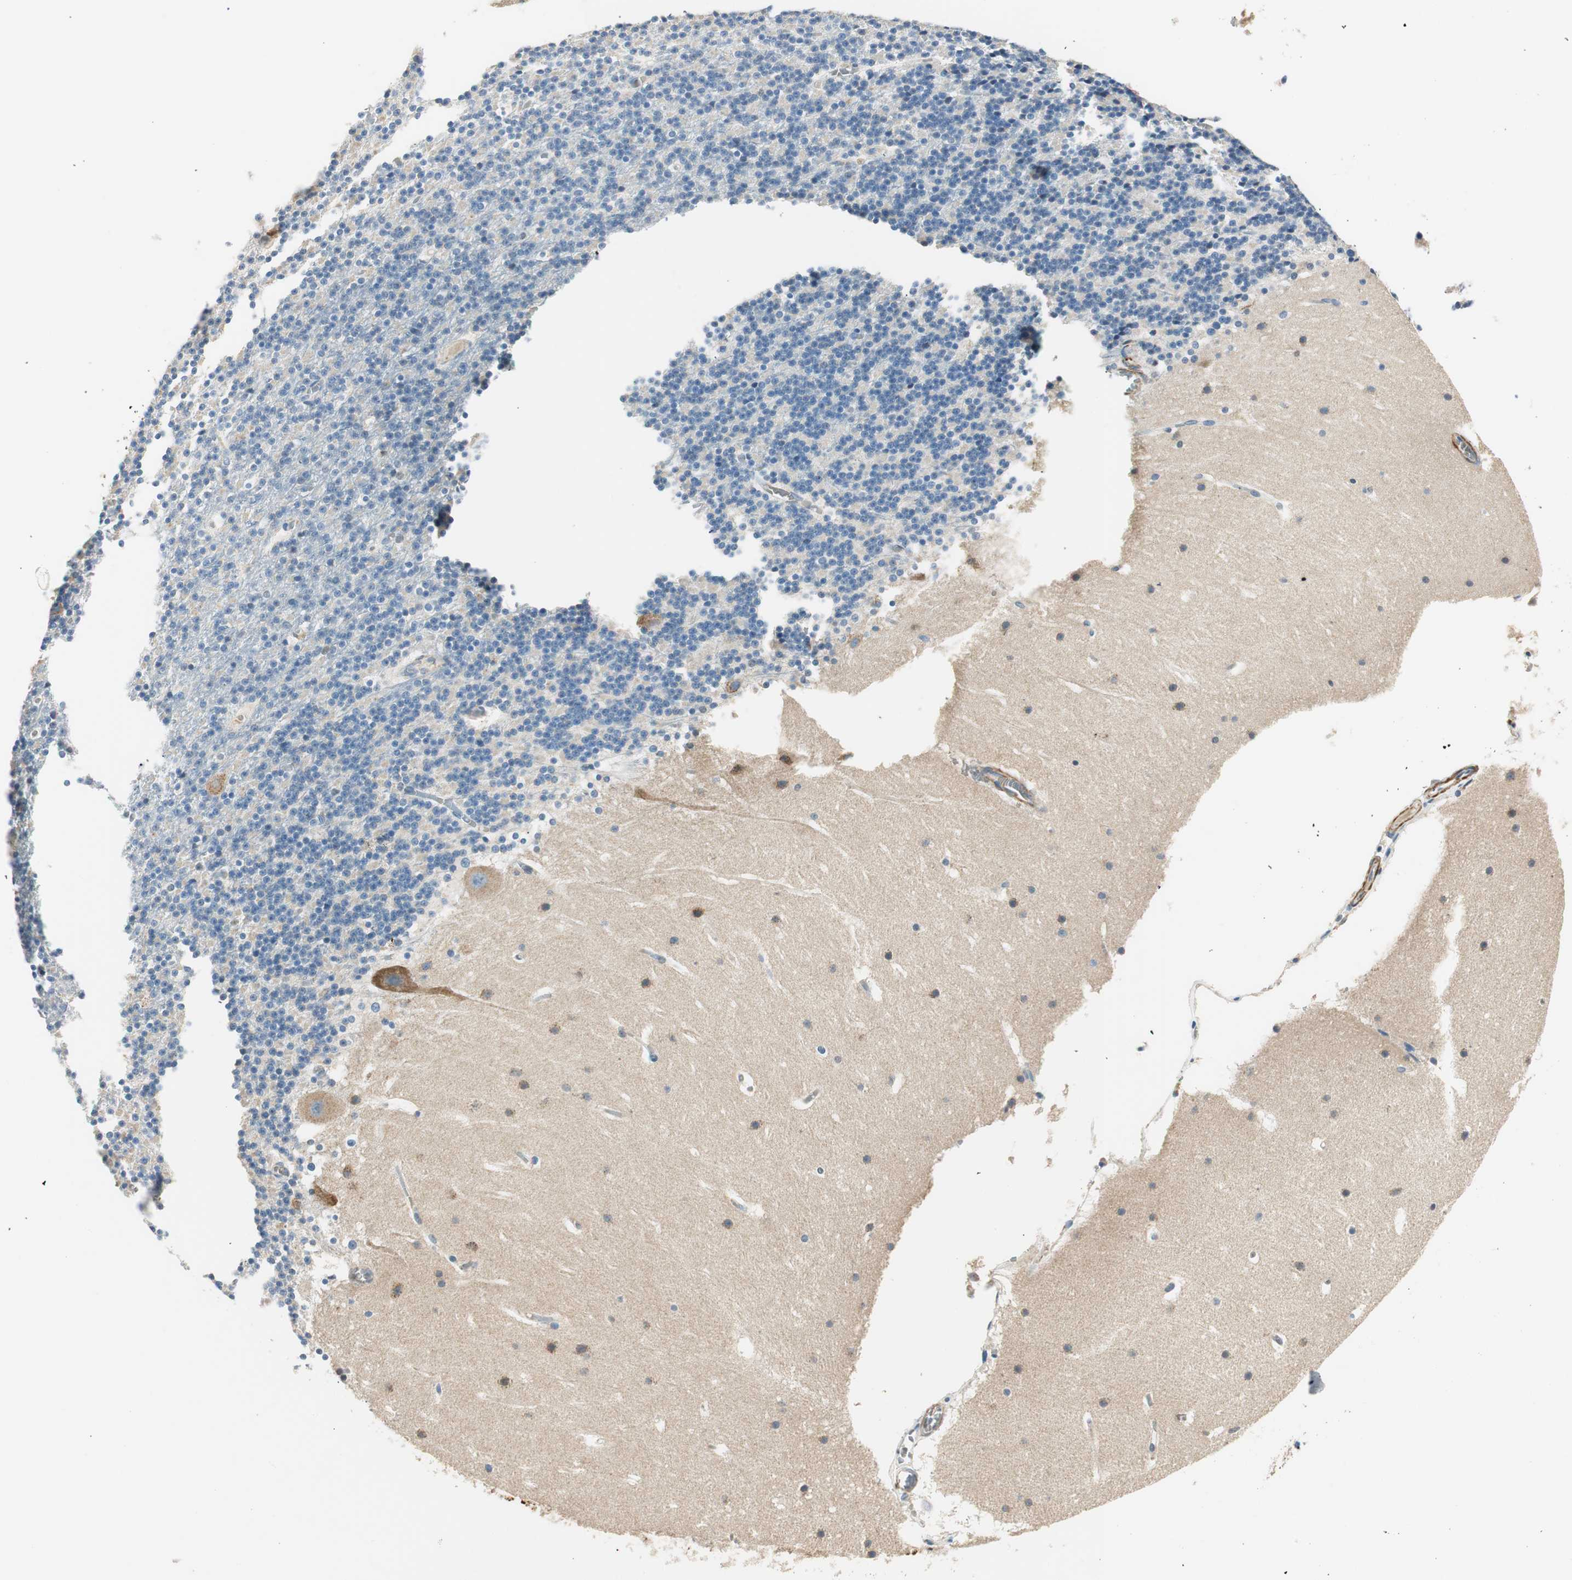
{"staining": {"intensity": "moderate", "quantity": "25%-75%", "location": "cytoplasmic/membranous"}, "tissue": "cerebellum", "cell_type": "Cells in granular layer", "image_type": "normal", "snomed": [{"axis": "morphology", "description": "Normal tissue, NOS"}, {"axis": "topography", "description": "Cerebellum"}], "caption": "Cells in granular layer show moderate cytoplasmic/membranous staining in about 25%-75% of cells in unremarkable cerebellum.", "gene": "RORB", "patient": {"sex": "male", "age": 45}}